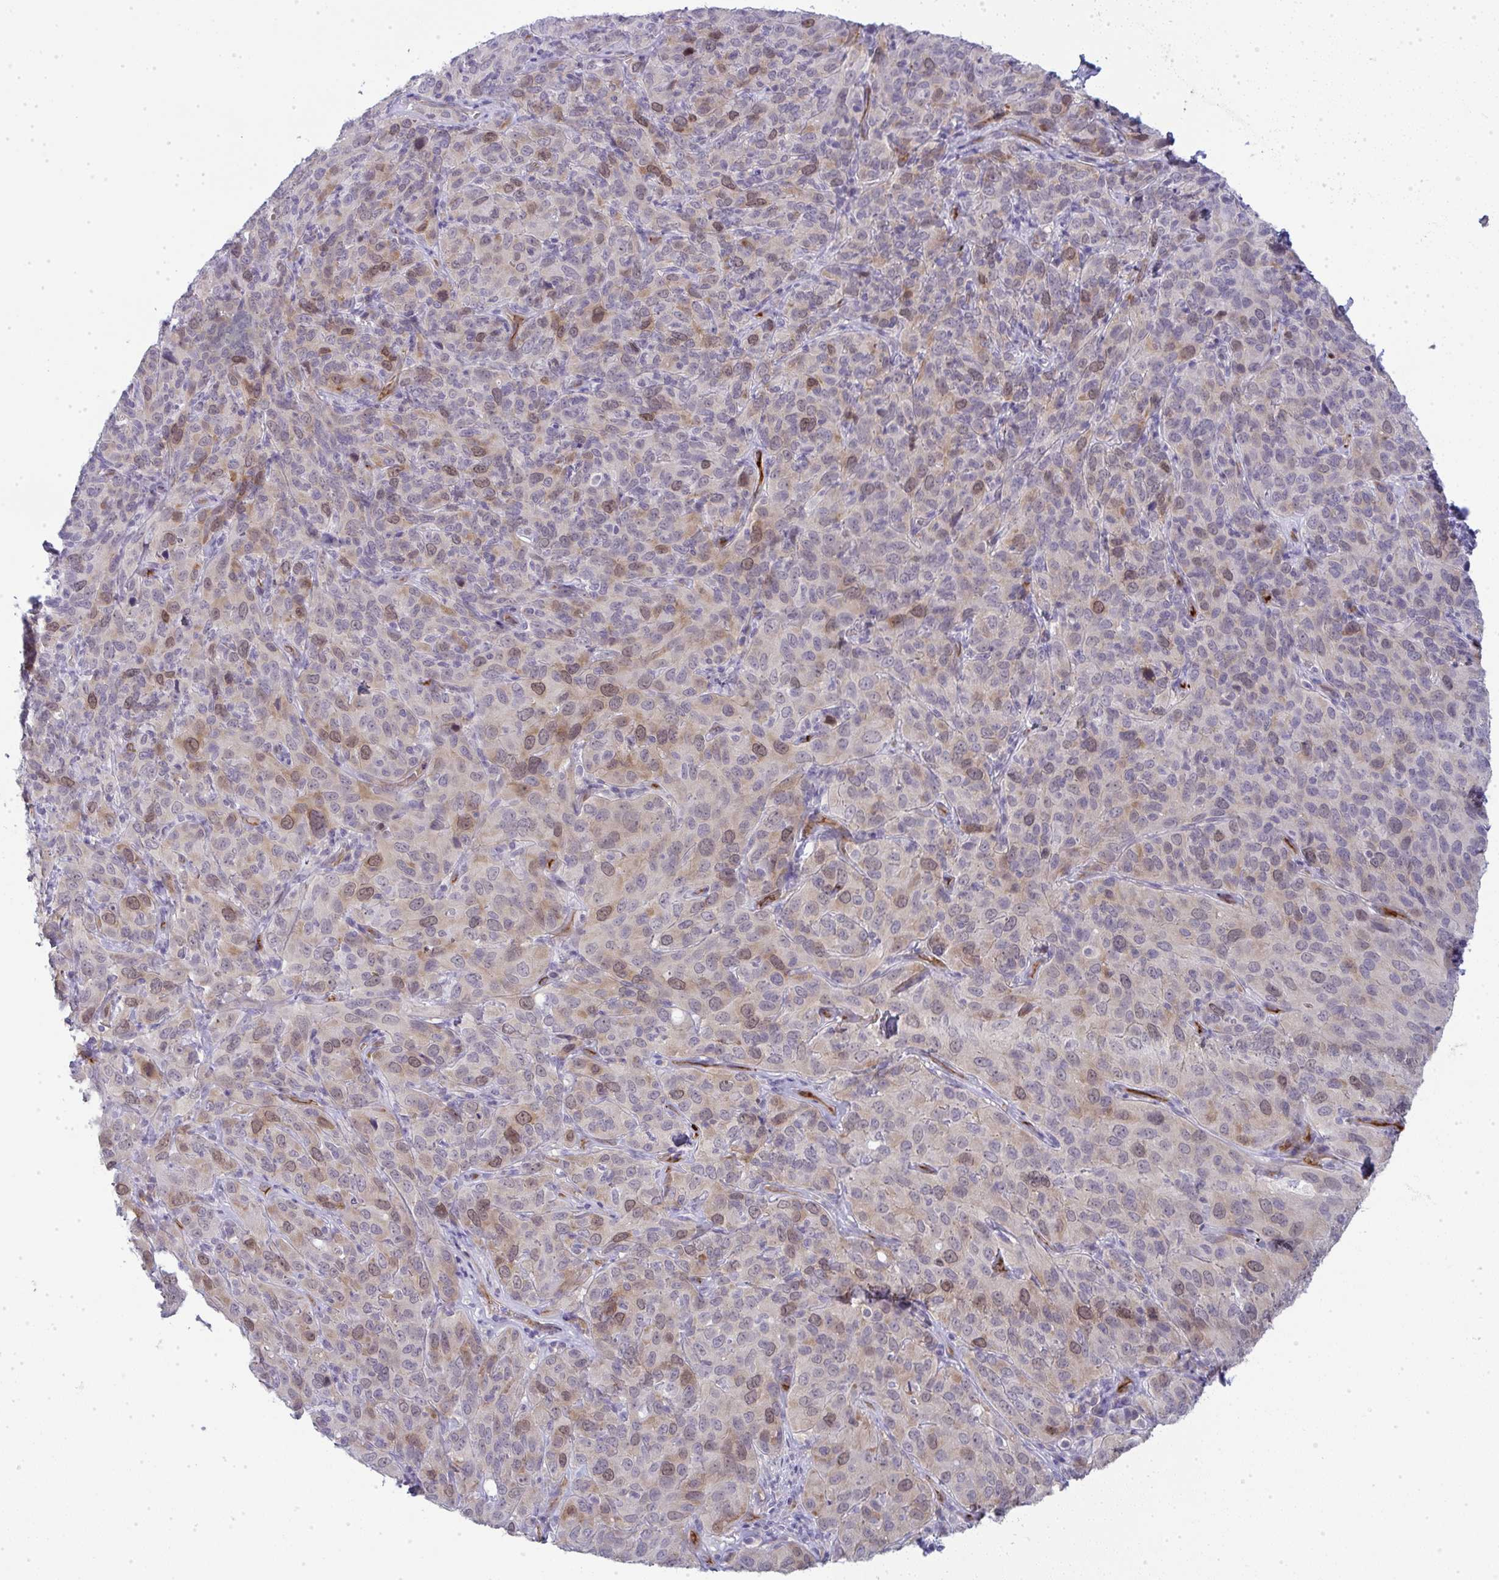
{"staining": {"intensity": "weak", "quantity": "<25%", "location": "cytoplasmic/membranous,nuclear"}, "tissue": "cervical cancer", "cell_type": "Tumor cells", "image_type": "cancer", "snomed": [{"axis": "morphology", "description": "Squamous cell carcinoma, NOS"}, {"axis": "topography", "description": "Cervix"}], "caption": "Protein analysis of squamous cell carcinoma (cervical) reveals no significant positivity in tumor cells.", "gene": "UBE2S", "patient": {"sex": "female", "age": 51}}